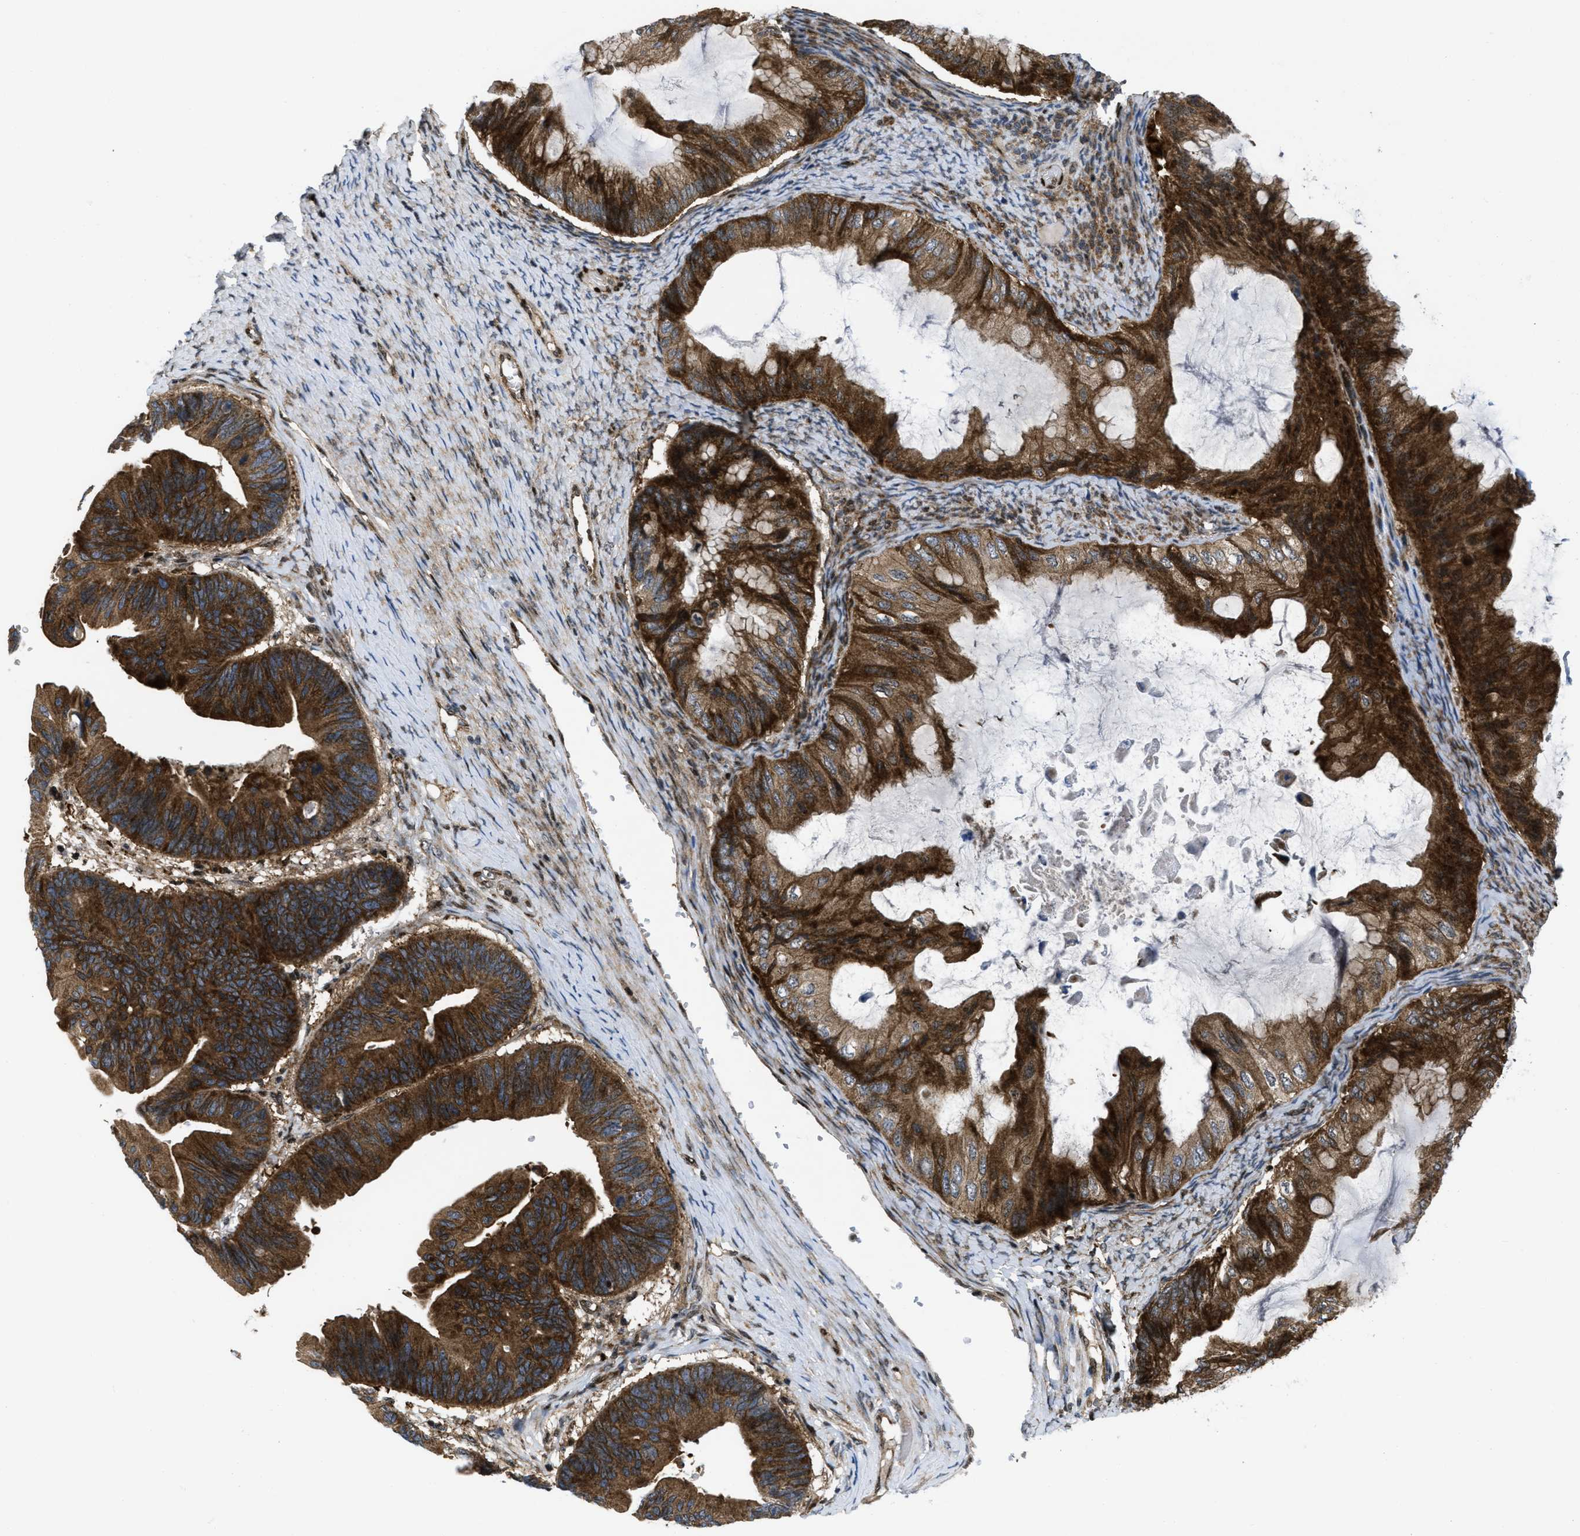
{"staining": {"intensity": "strong", "quantity": ">75%", "location": "cytoplasmic/membranous"}, "tissue": "ovarian cancer", "cell_type": "Tumor cells", "image_type": "cancer", "snomed": [{"axis": "morphology", "description": "Cystadenocarcinoma, mucinous, NOS"}, {"axis": "topography", "description": "Ovary"}], "caption": "Immunohistochemical staining of human ovarian mucinous cystadenocarcinoma shows strong cytoplasmic/membranous protein expression in approximately >75% of tumor cells.", "gene": "PPP2CB", "patient": {"sex": "female", "age": 61}}